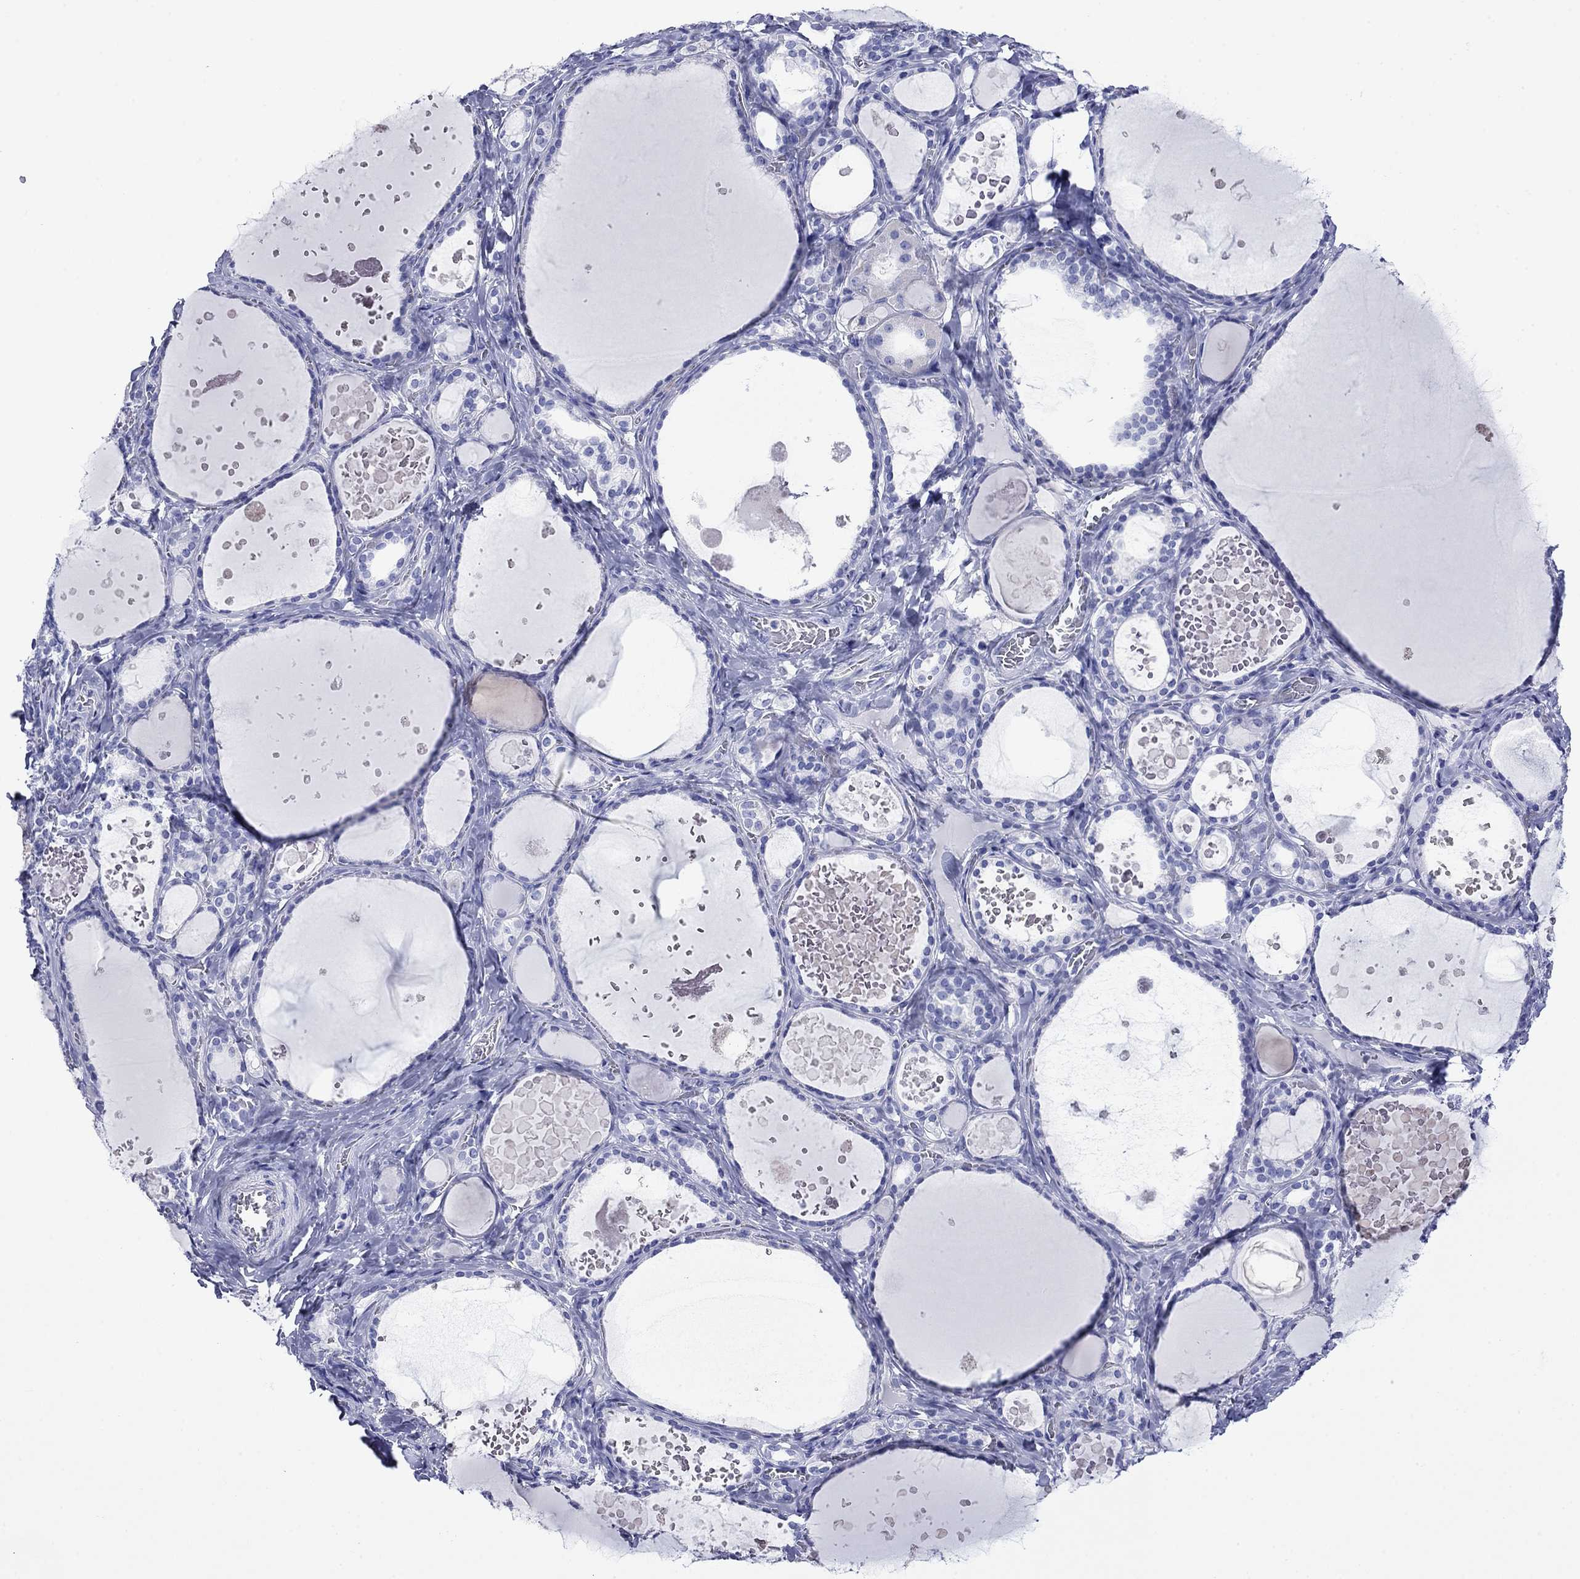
{"staining": {"intensity": "negative", "quantity": "none", "location": "none"}, "tissue": "thyroid gland", "cell_type": "Glandular cells", "image_type": "normal", "snomed": [{"axis": "morphology", "description": "Normal tissue, NOS"}, {"axis": "topography", "description": "Thyroid gland"}], "caption": "Glandular cells are negative for protein expression in normal human thyroid gland. The staining was performed using DAB (3,3'-diaminobenzidine) to visualize the protein expression in brown, while the nuclei were stained in blue with hematoxylin (Magnification: 20x).", "gene": "GIP", "patient": {"sex": "female", "age": 56}}